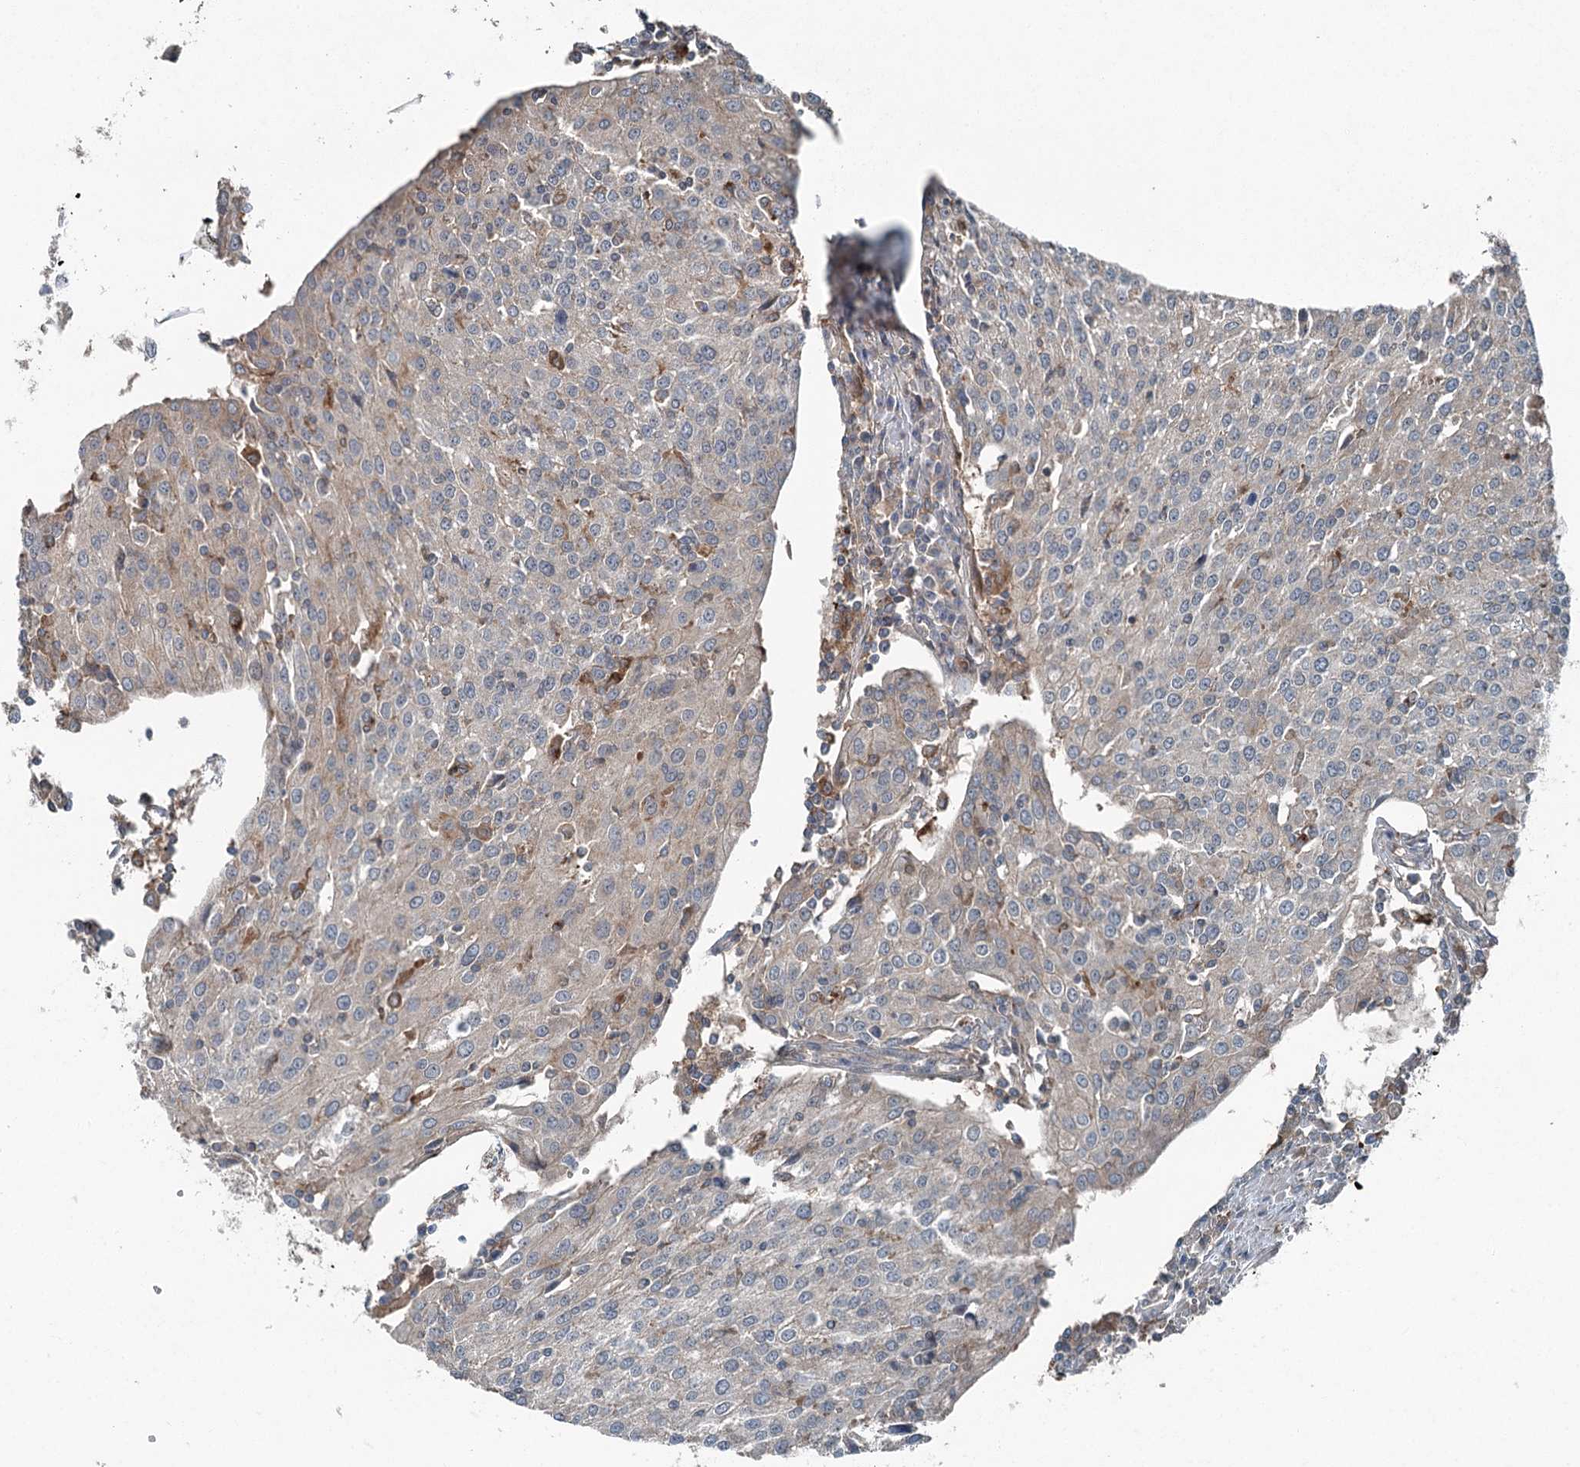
{"staining": {"intensity": "negative", "quantity": "none", "location": "none"}, "tissue": "urothelial cancer", "cell_type": "Tumor cells", "image_type": "cancer", "snomed": [{"axis": "morphology", "description": "Urothelial carcinoma, High grade"}, {"axis": "topography", "description": "Urinary bladder"}], "caption": "Human urothelial carcinoma (high-grade) stained for a protein using IHC shows no expression in tumor cells.", "gene": "SKIC3", "patient": {"sex": "female", "age": 85}}